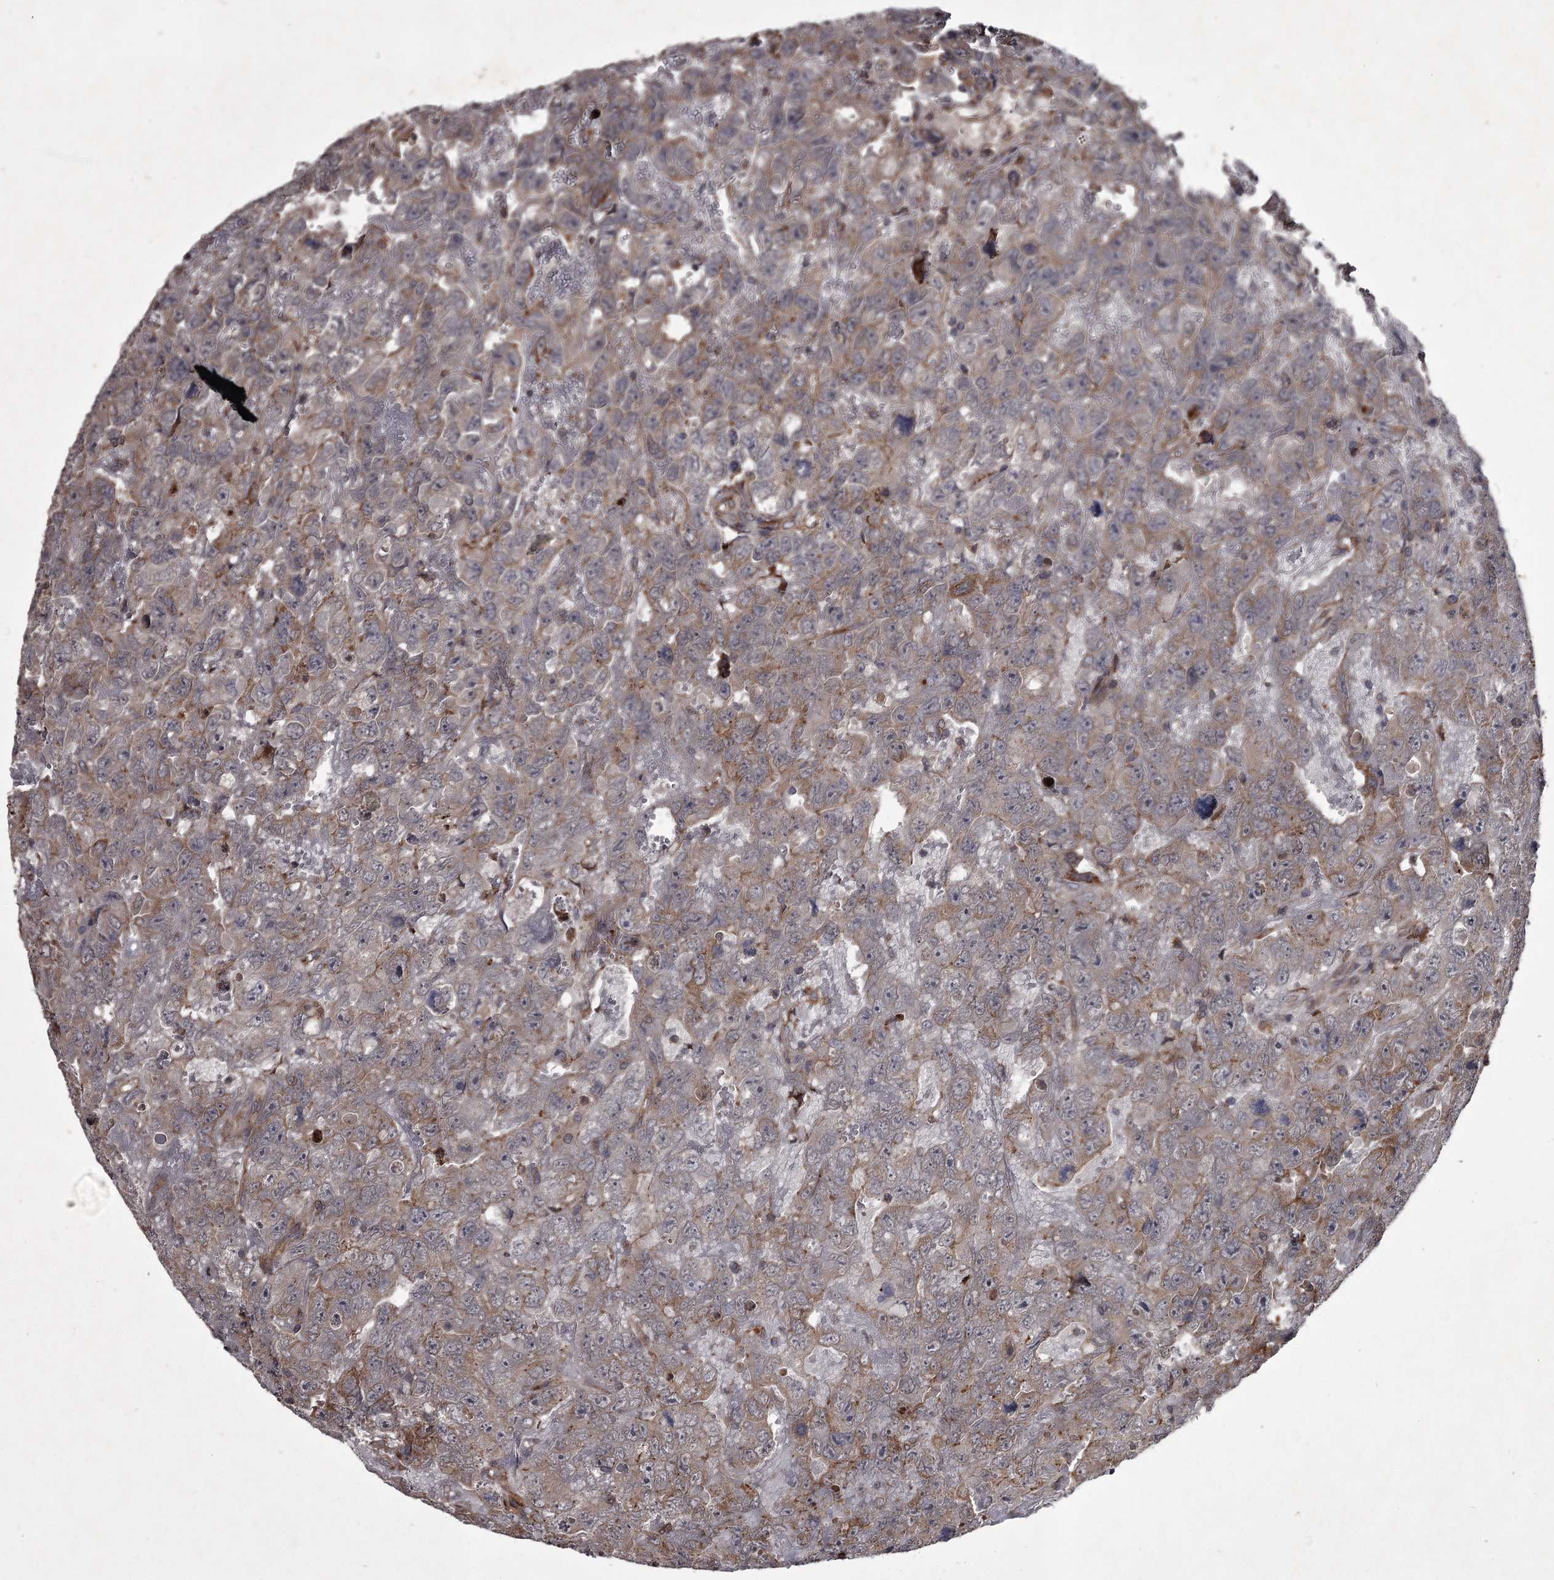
{"staining": {"intensity": "weak", "quantity": "25%-75%", "location": "cytoplasmic/membranous"}, "tissue": "testis cancer", "cell_type": "Tumor cells", "image_type": "cancer", "snomed": [{"axis": "morphology", "description": "Carcinoma, Embryonal, NOS"}, {"axis": "topography", "description": "Testis"}], "caption": "Immunohistochemistry (IHC) image of neoplastic tissue: testis cancer (embryonal carcinoma) stained using IHC shows low levels of weak protein expression localized specifically in the cytoplasmic/membranous of tumor cells, appearing as a cytoplasmic/membranous brown color.", "gene": "UNC93B1", "patient": {"sex": "male", "age": 45}}